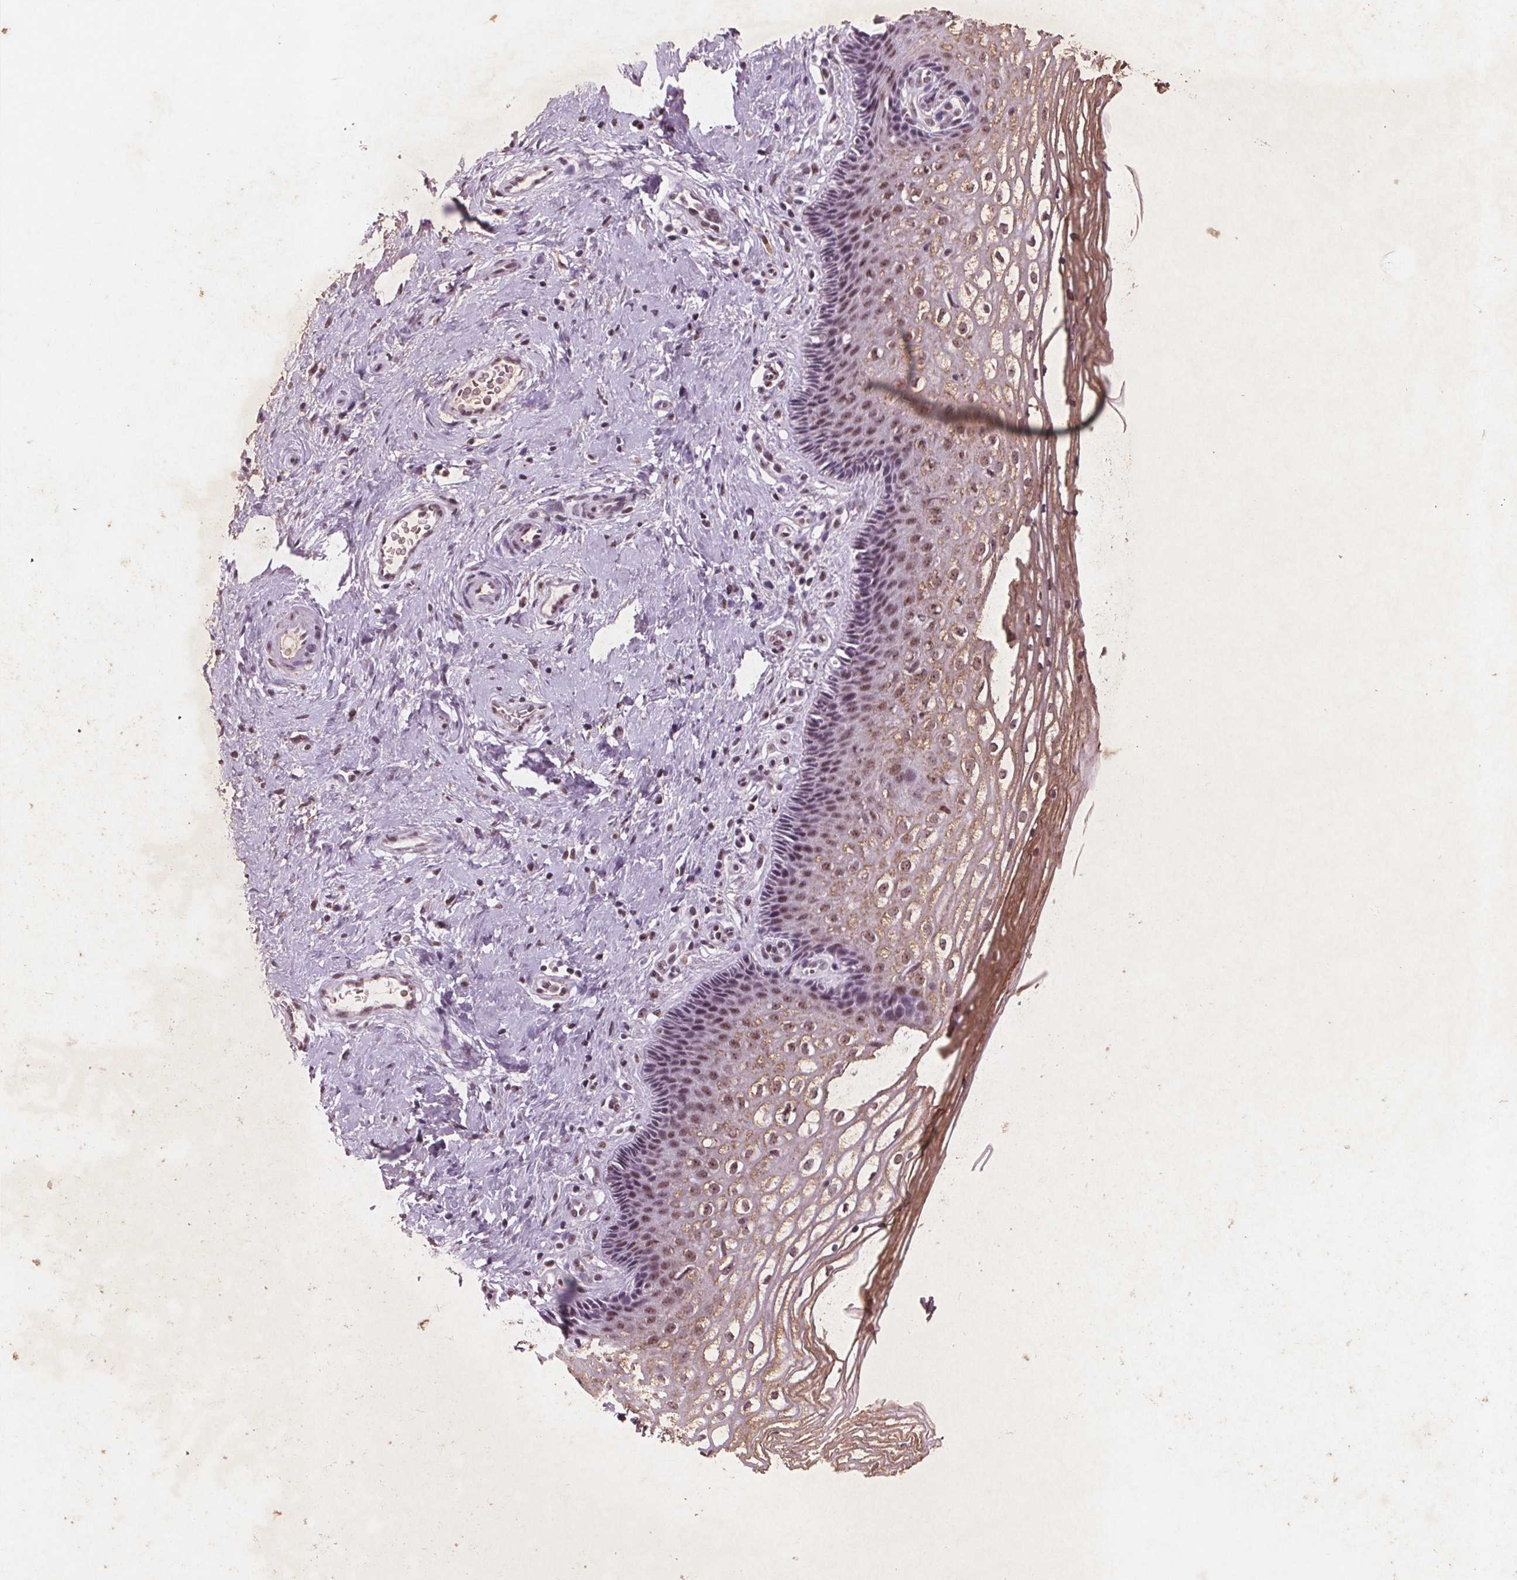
{"staining": {"intensity": "weak", "quantity": ">75%", "location": "nuclear"}, "tissue": "cervix", "cell_type": "Glandular cells", "image_type": "normal", "snomed": [{"axis": "morphology", "description": "Normal tissue, NOS"}, {"axis": "topography", "description": "Cervix"}], "caption": "Immunohistochemical staining of unremarkable human cervix demonstrates >75% levels of weak nuclear protein positivity in about >75% of glandular cells.", "gene": "RPS6KA2", "patient": {"sex": "female", "age": 34}}